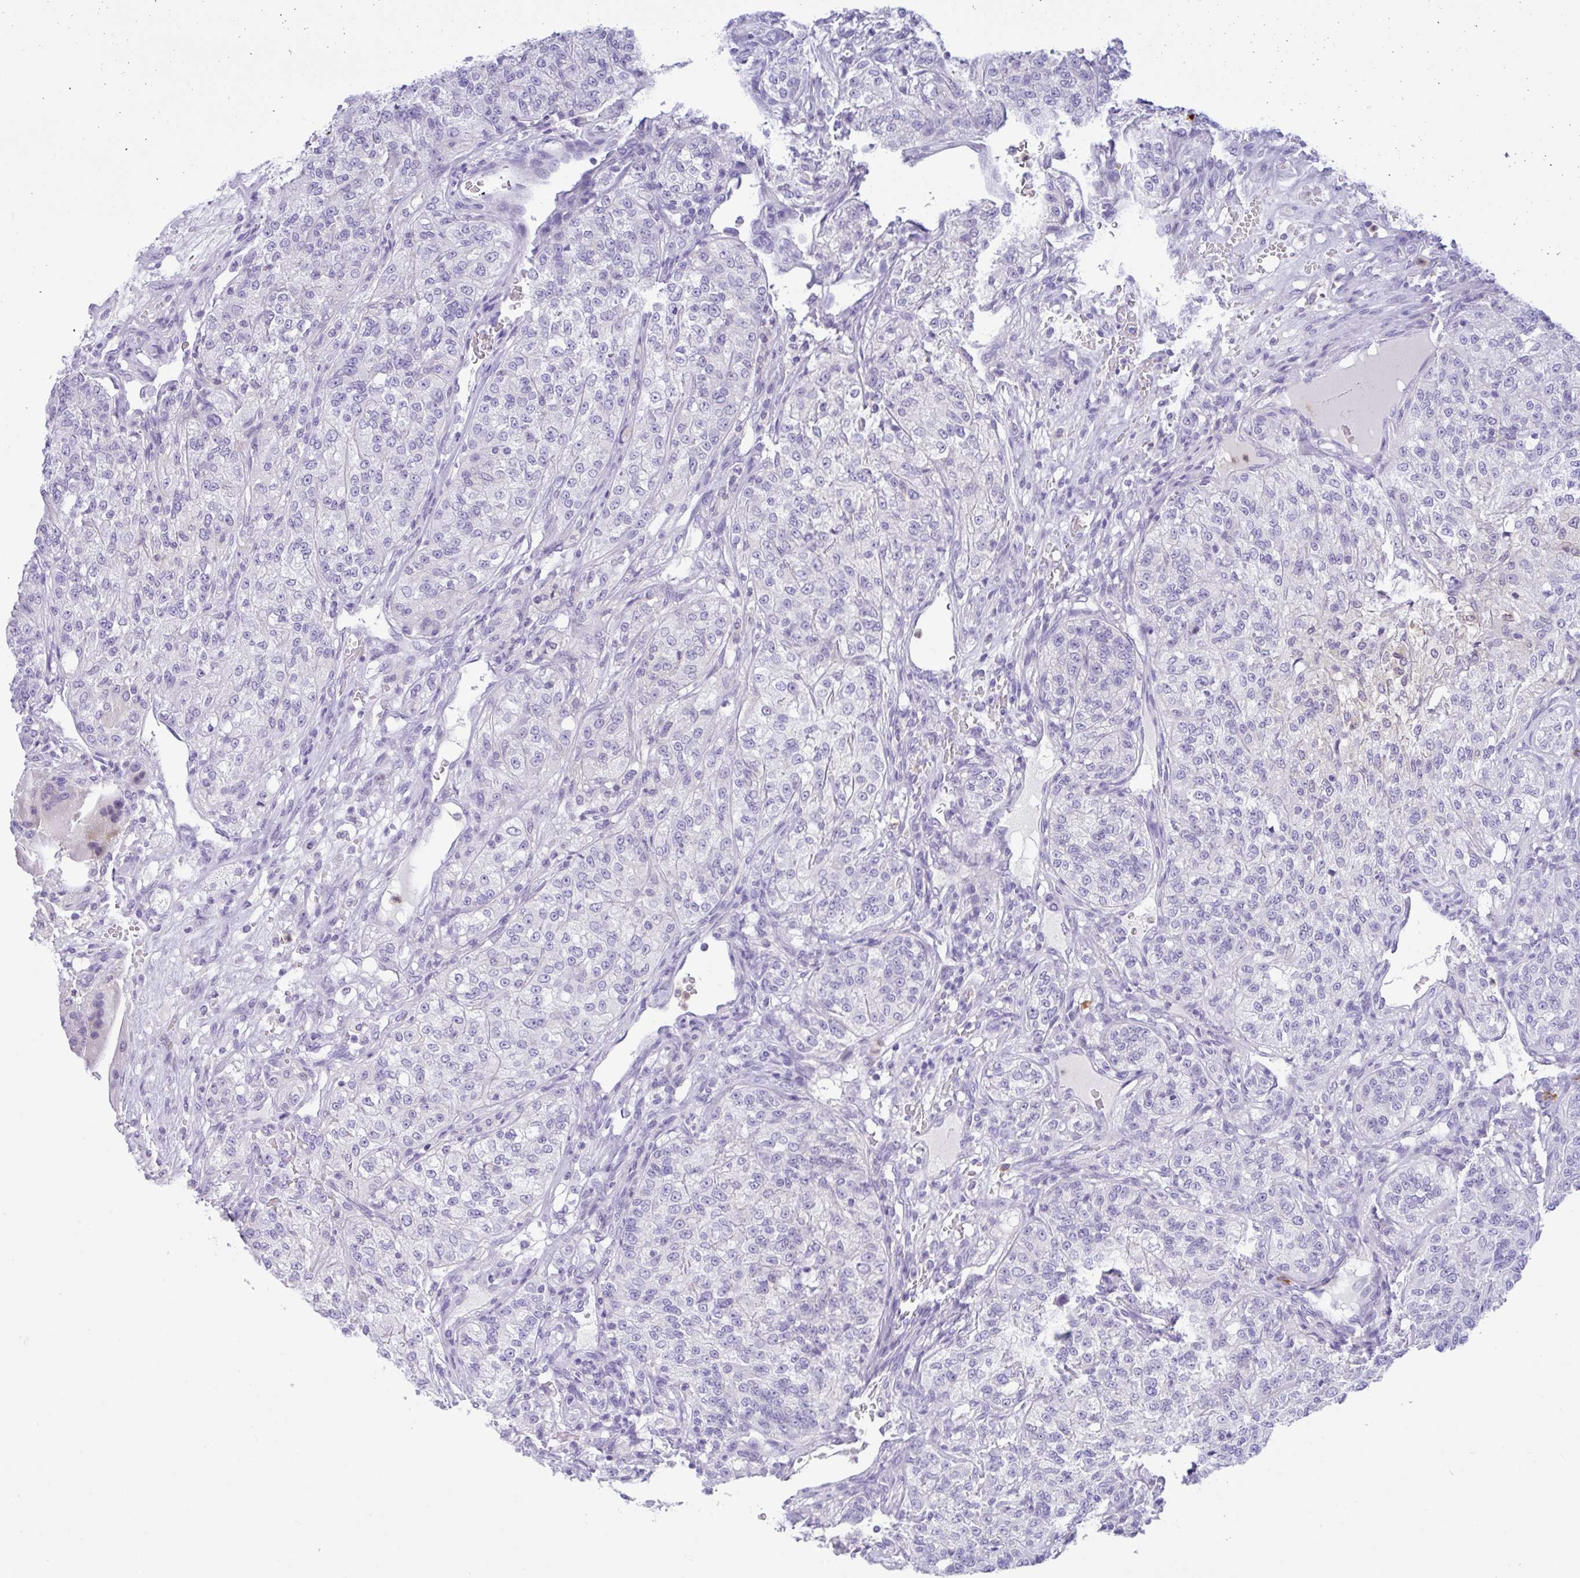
{"staining": {"intensity": "negative", "quantity": "none", "location": "none"}, "tissue": "renal cancer", "cell_type": "Tumor cells", "image_type": "cancer", "snomed": [{"axis": "morphology", "description": "Adenocarcinoma, NOS"}, {"axis": "topography", "description": "Kidney"}], "caption": "Histopathology image shows no protein expression in tumor cells of renal cancer tissue.", "gene": "NCF1", "patient": {"sex": "female", "age": 63}}